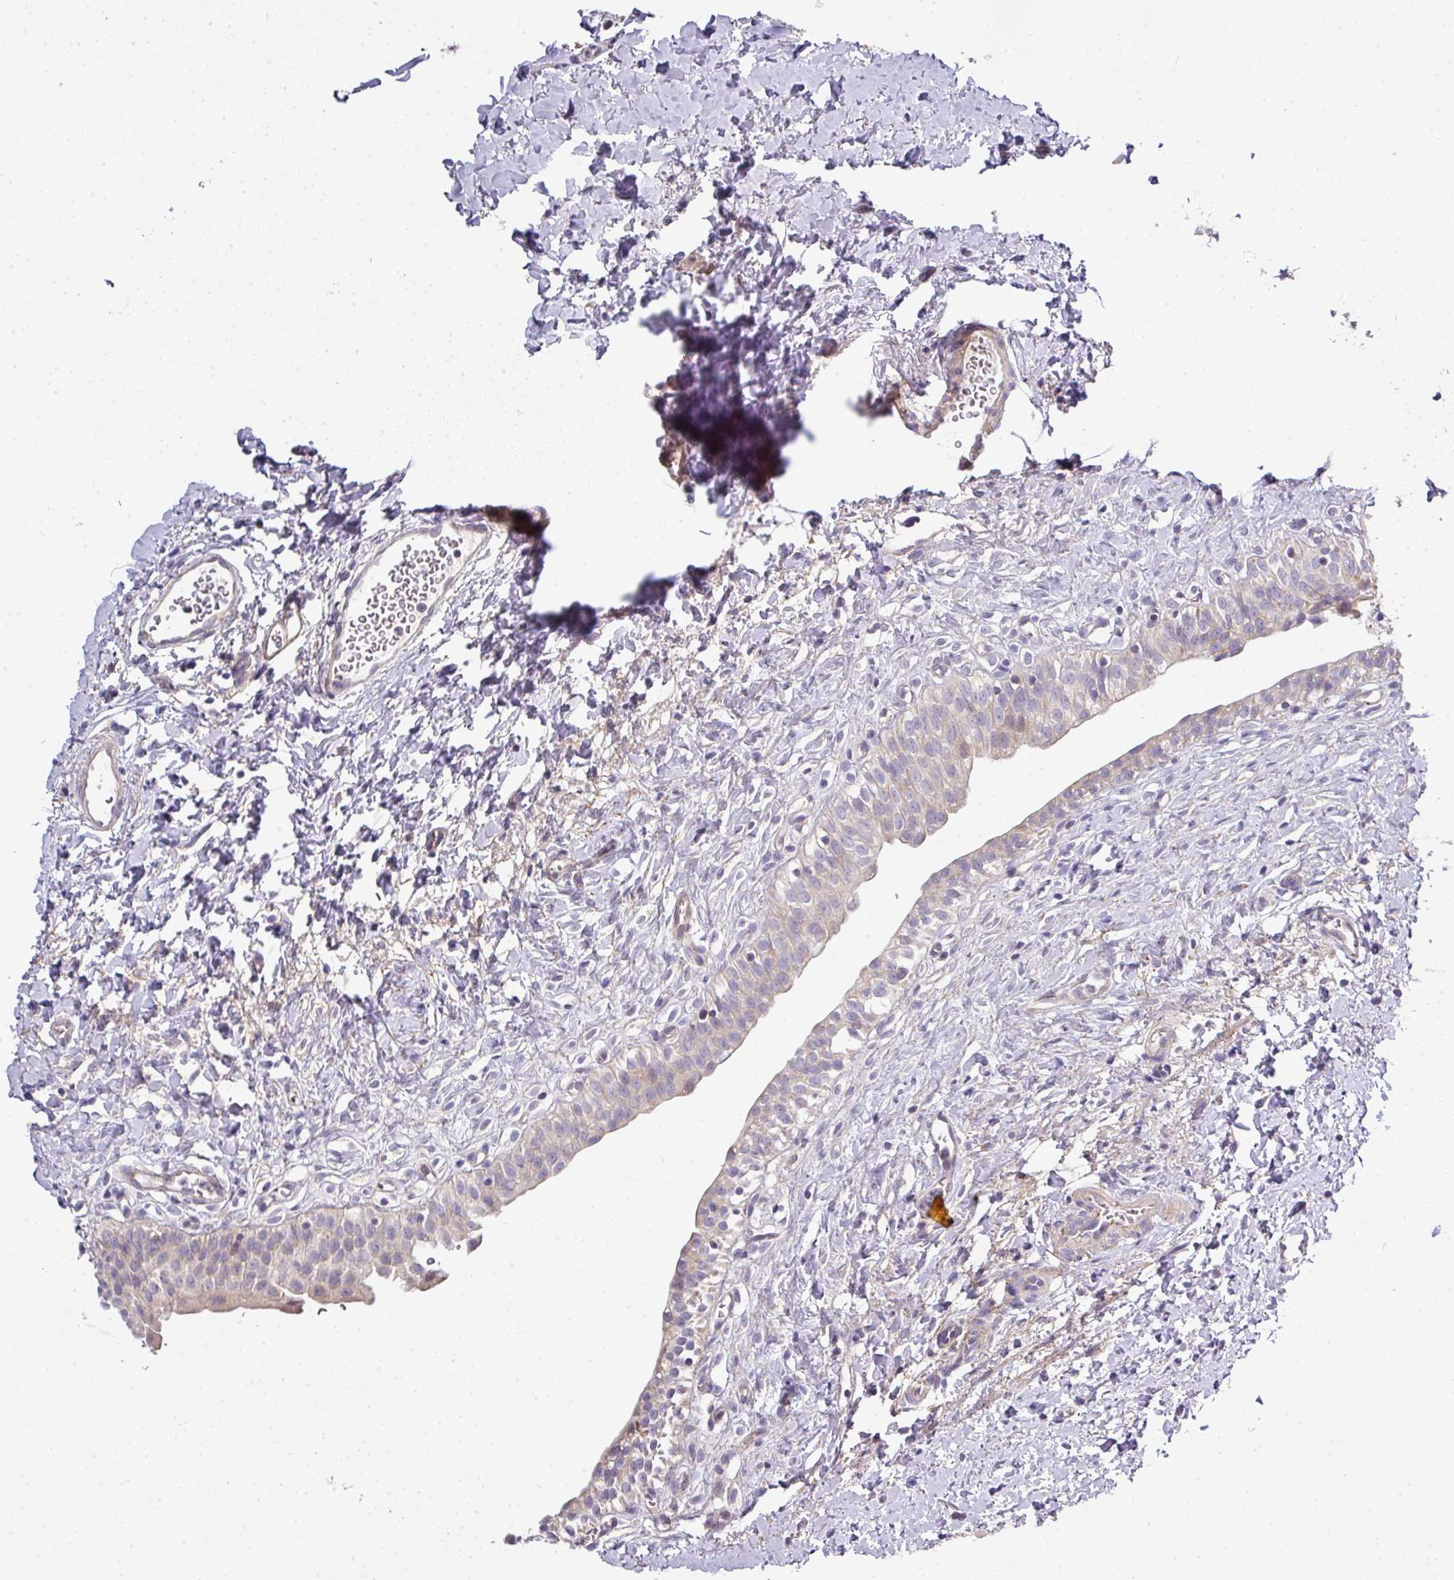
{"staining": {"intensity": "moderate", "quantity": "25%-75%", "location": "cytoplasmic/membranous"}, "tissue": "urinary bladder", "cell_type": "Urothelial cells", "image_type": "normal", "snomed": [{"axis": "morphology", "description": "Normal tissue, NOS"}, {"axis": "topography", "description": "Urinary bladder"}], "caption": "Urinary bladder stained with a brown dye demonstrates moderate cytoplasmic/membranous positive positivity in approximately 25%-75% of urothelial cells.", "gene": "STK35", "patient": {"sex": "male", "age": 51}}